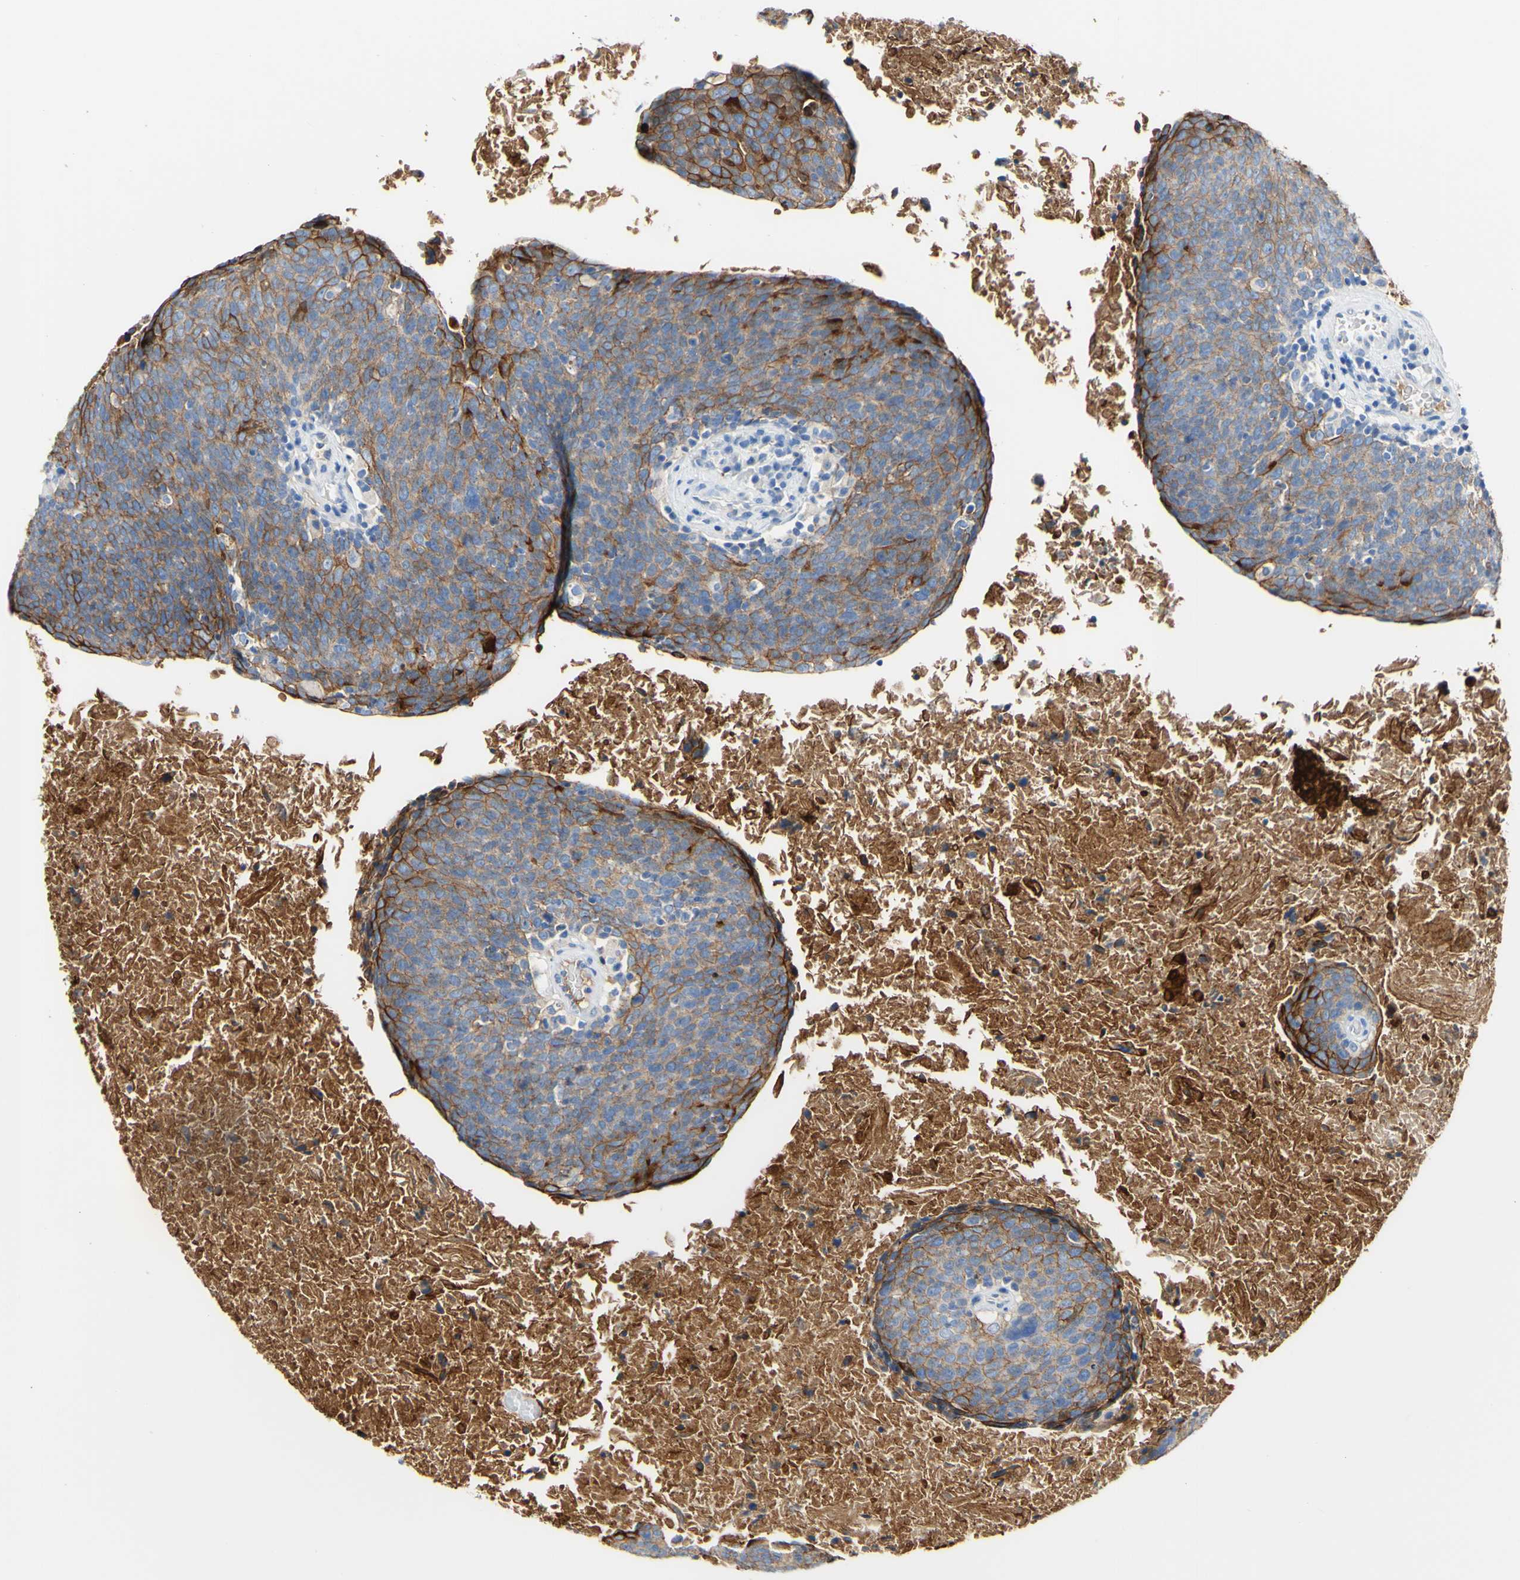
{"staining": {"intensity": "strong", "quantity": ">75%", "location": "cytoplasmic/membranous"}, "tissue": "head and neck cancer", "cell_type": "Tumor cells", "image_type": "cancer", "snomed": [{"axis": "morphology", "description": "Squamous cell carcinoma, NOS"}, {"axis": "morphology", "description": "Squamous cell carcinoma, metastatic, NOS"}, {"axis": "topography", "description": "Lymph node"}, {"axis": "topography", "description": "Head-Neck"}], "caption": "Tumor cells exhibit high levels of strong cytoplasmic/membranous positivity in about >75% of cells in head and neck cancer (squamous cell carcinoma).", "gene": "DSC2", "patient": {"sex": "male", "age": 62}}